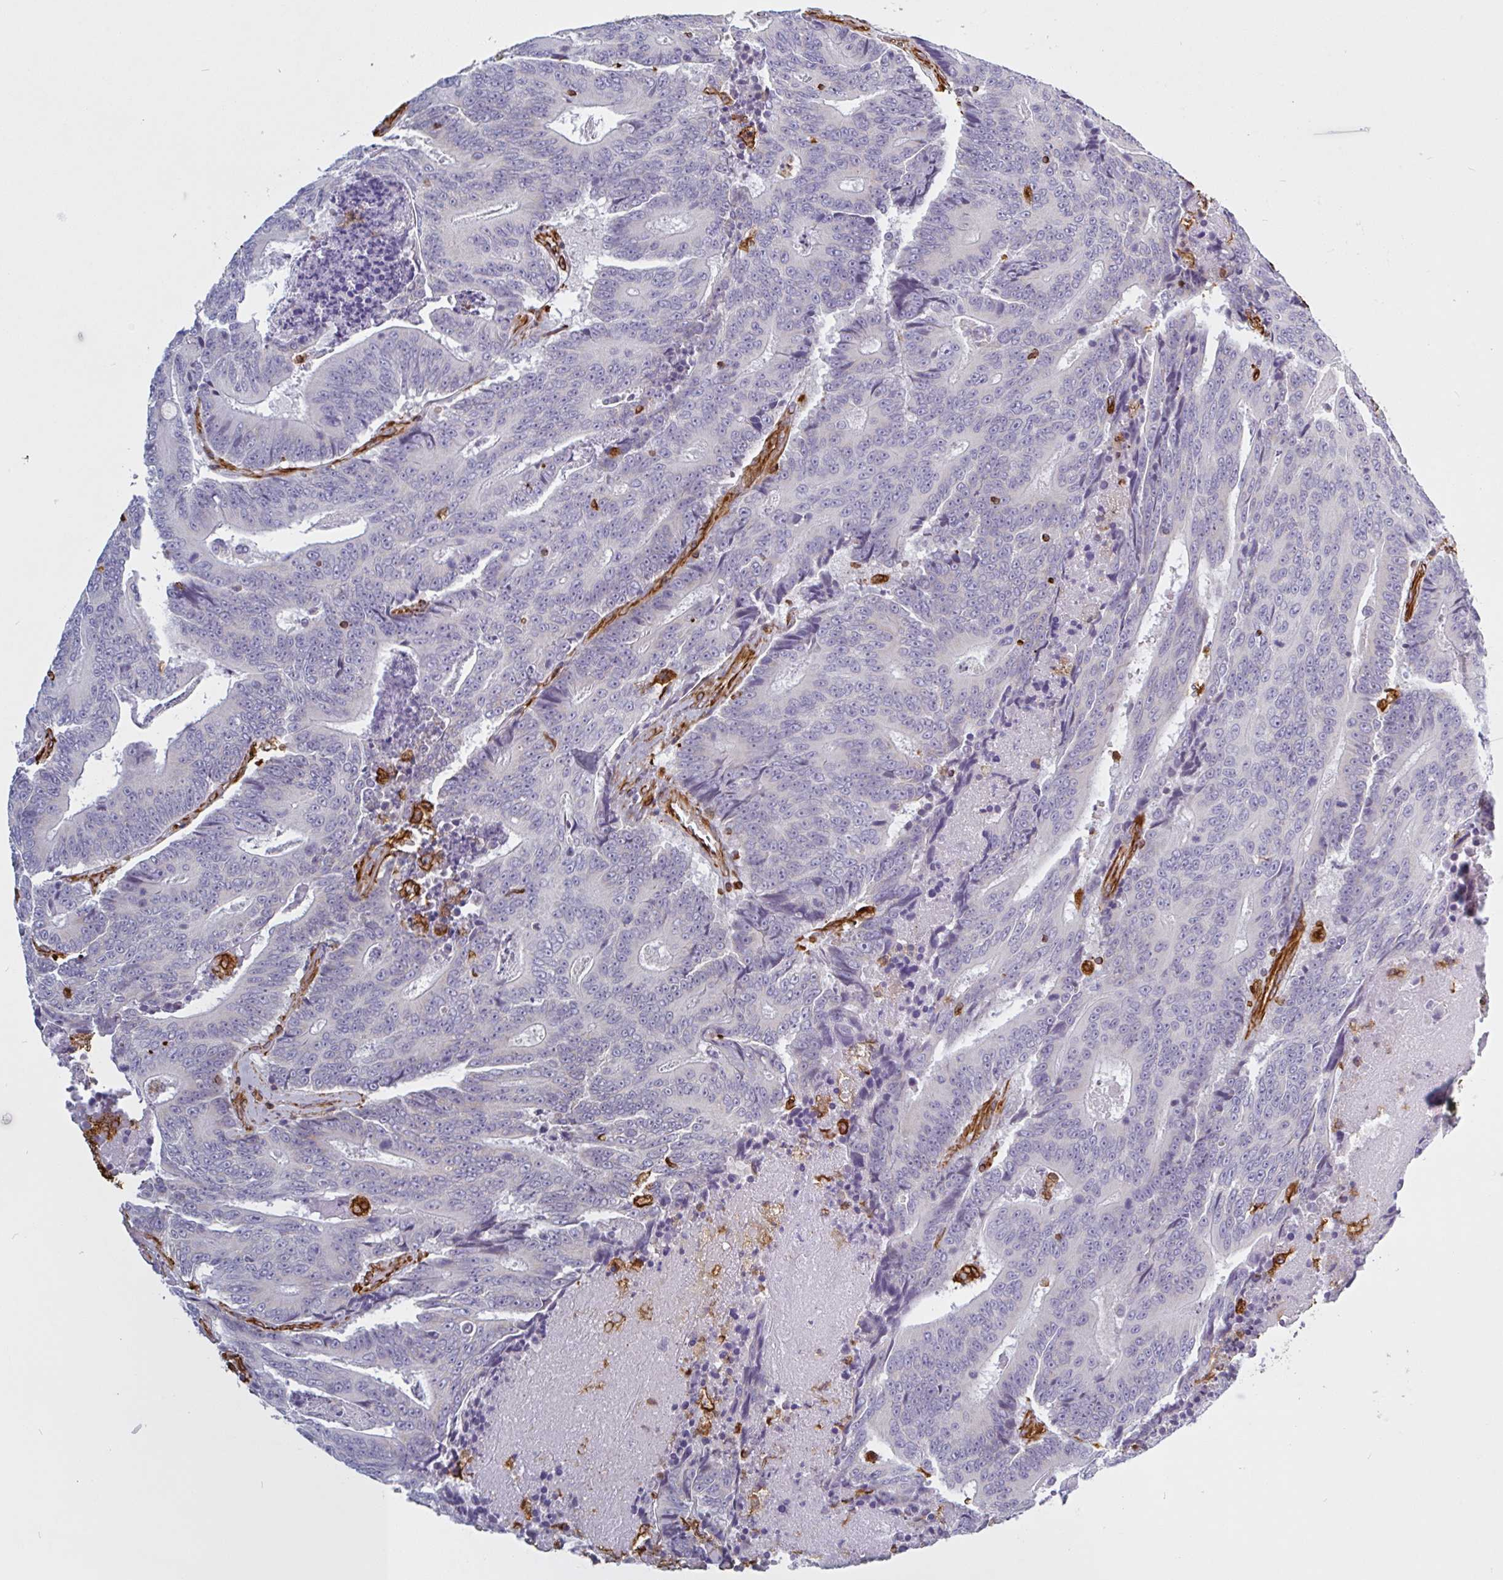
{"staining": {"intensity": "negative", "quantity": "none", "location": "none"}, "tissue": "colorectal cancer", "cell_type": "Tumor cells", "image_type": "cancer", "snomed": [{"axis": "morphology", "description": "Adenocarcinoma, NOS"}, {"axis": "topography", "description": "Colon"}], "caption": "Adenocarcinoma (colorectal) was stained to show a protein in brown. There is no significant staining in tumor cells.", "gene": "PPFIA1", "patient": {"sex": "male", "age": 83}}